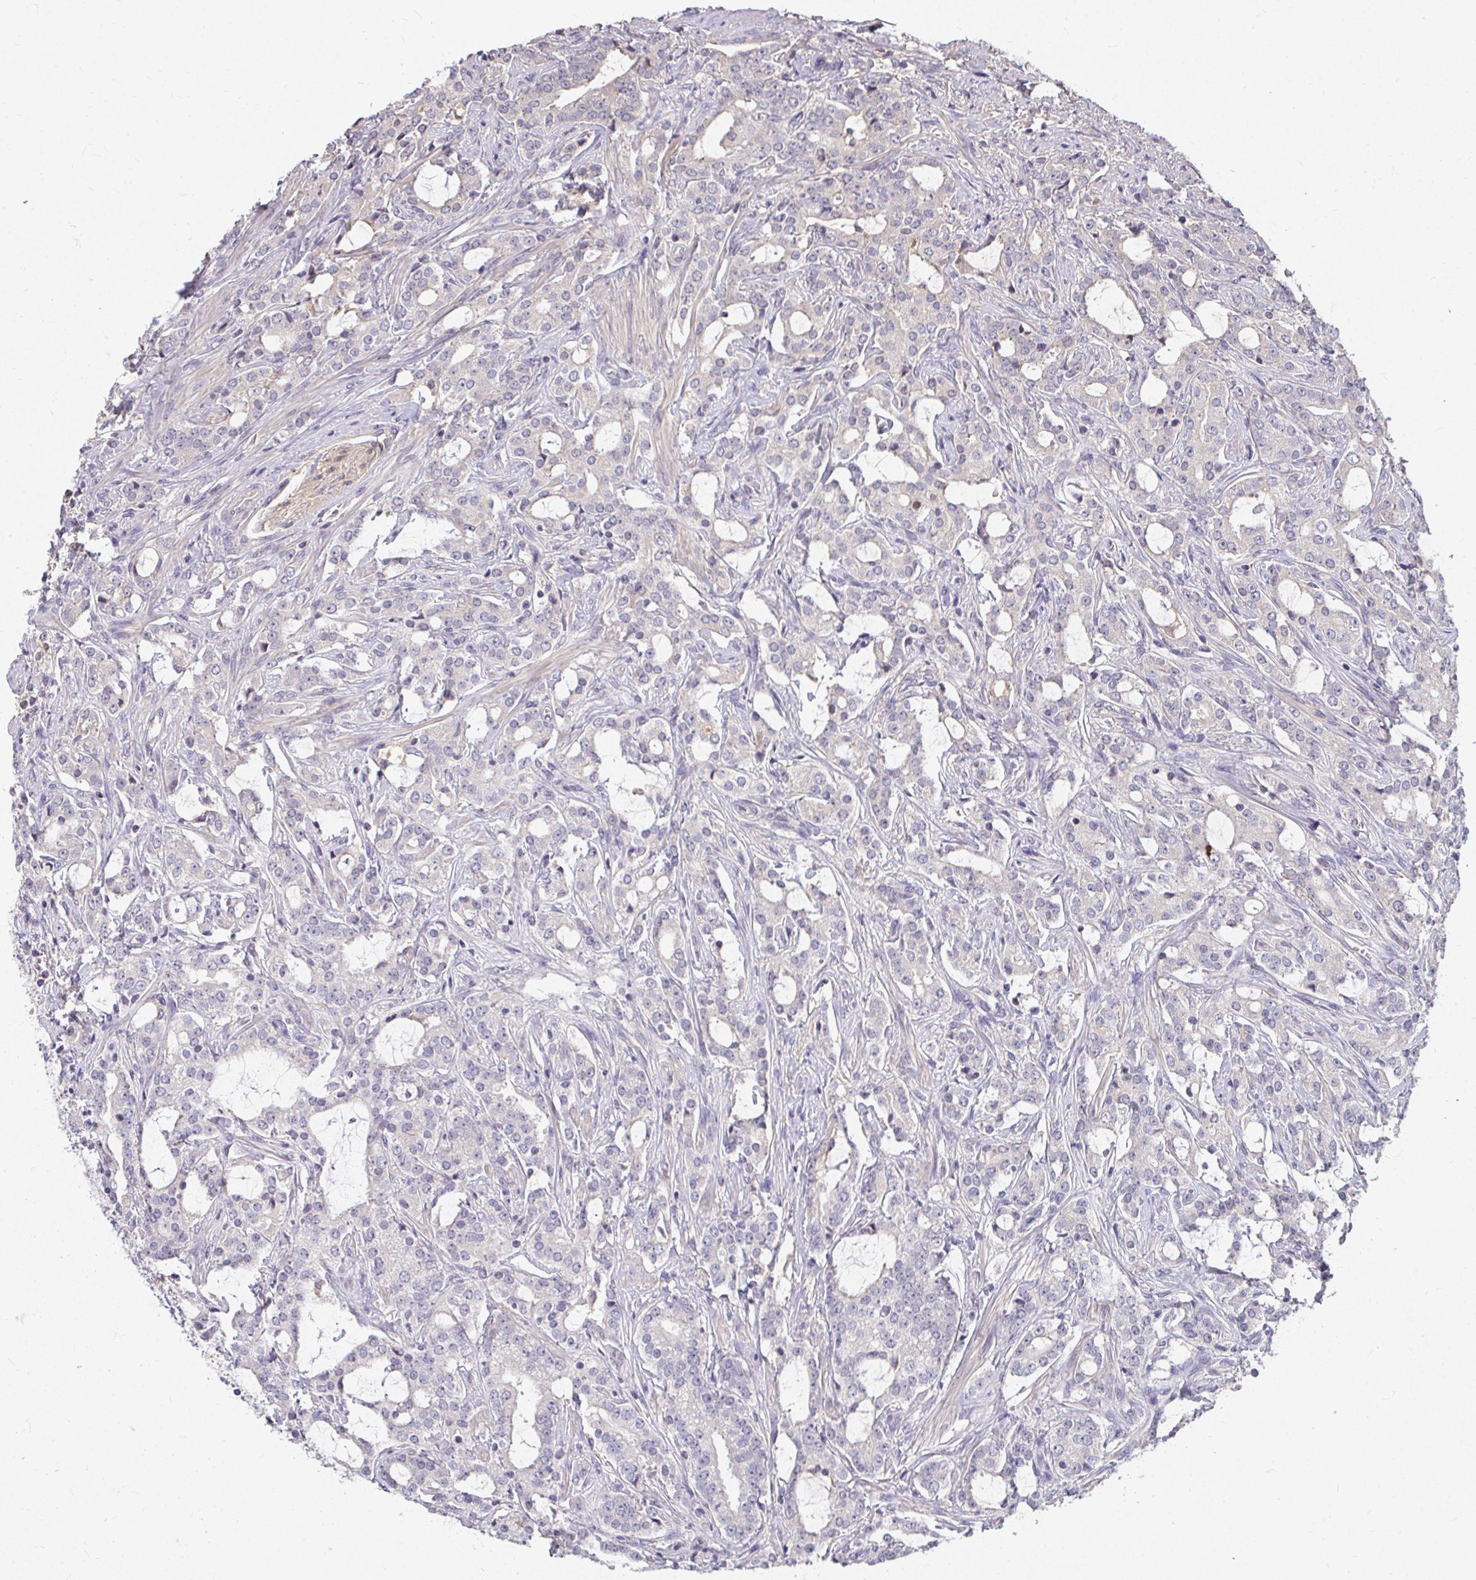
{"staining": {"intensity": "negative", "quantity": "none", "location": "none"}, "tissue": "prostate cancer", "cell_type": "Tumor cells", "image_type": "cancer", "snomed": [{"axis": "morphology", "description": "Adenocarcinoma, Medium grade"}, {"axis": "topography", "description": "Prostate"}], "caption": "DAB (3,3'-diaminobenzidine) immunohistochemical staining of human prostate cancer (adenocarcinoma (medium-grade)) exhibits no significant positivity in tumor cells.", "gene": "LOXL4", "patient": {"sex": "male", "age": 57}}